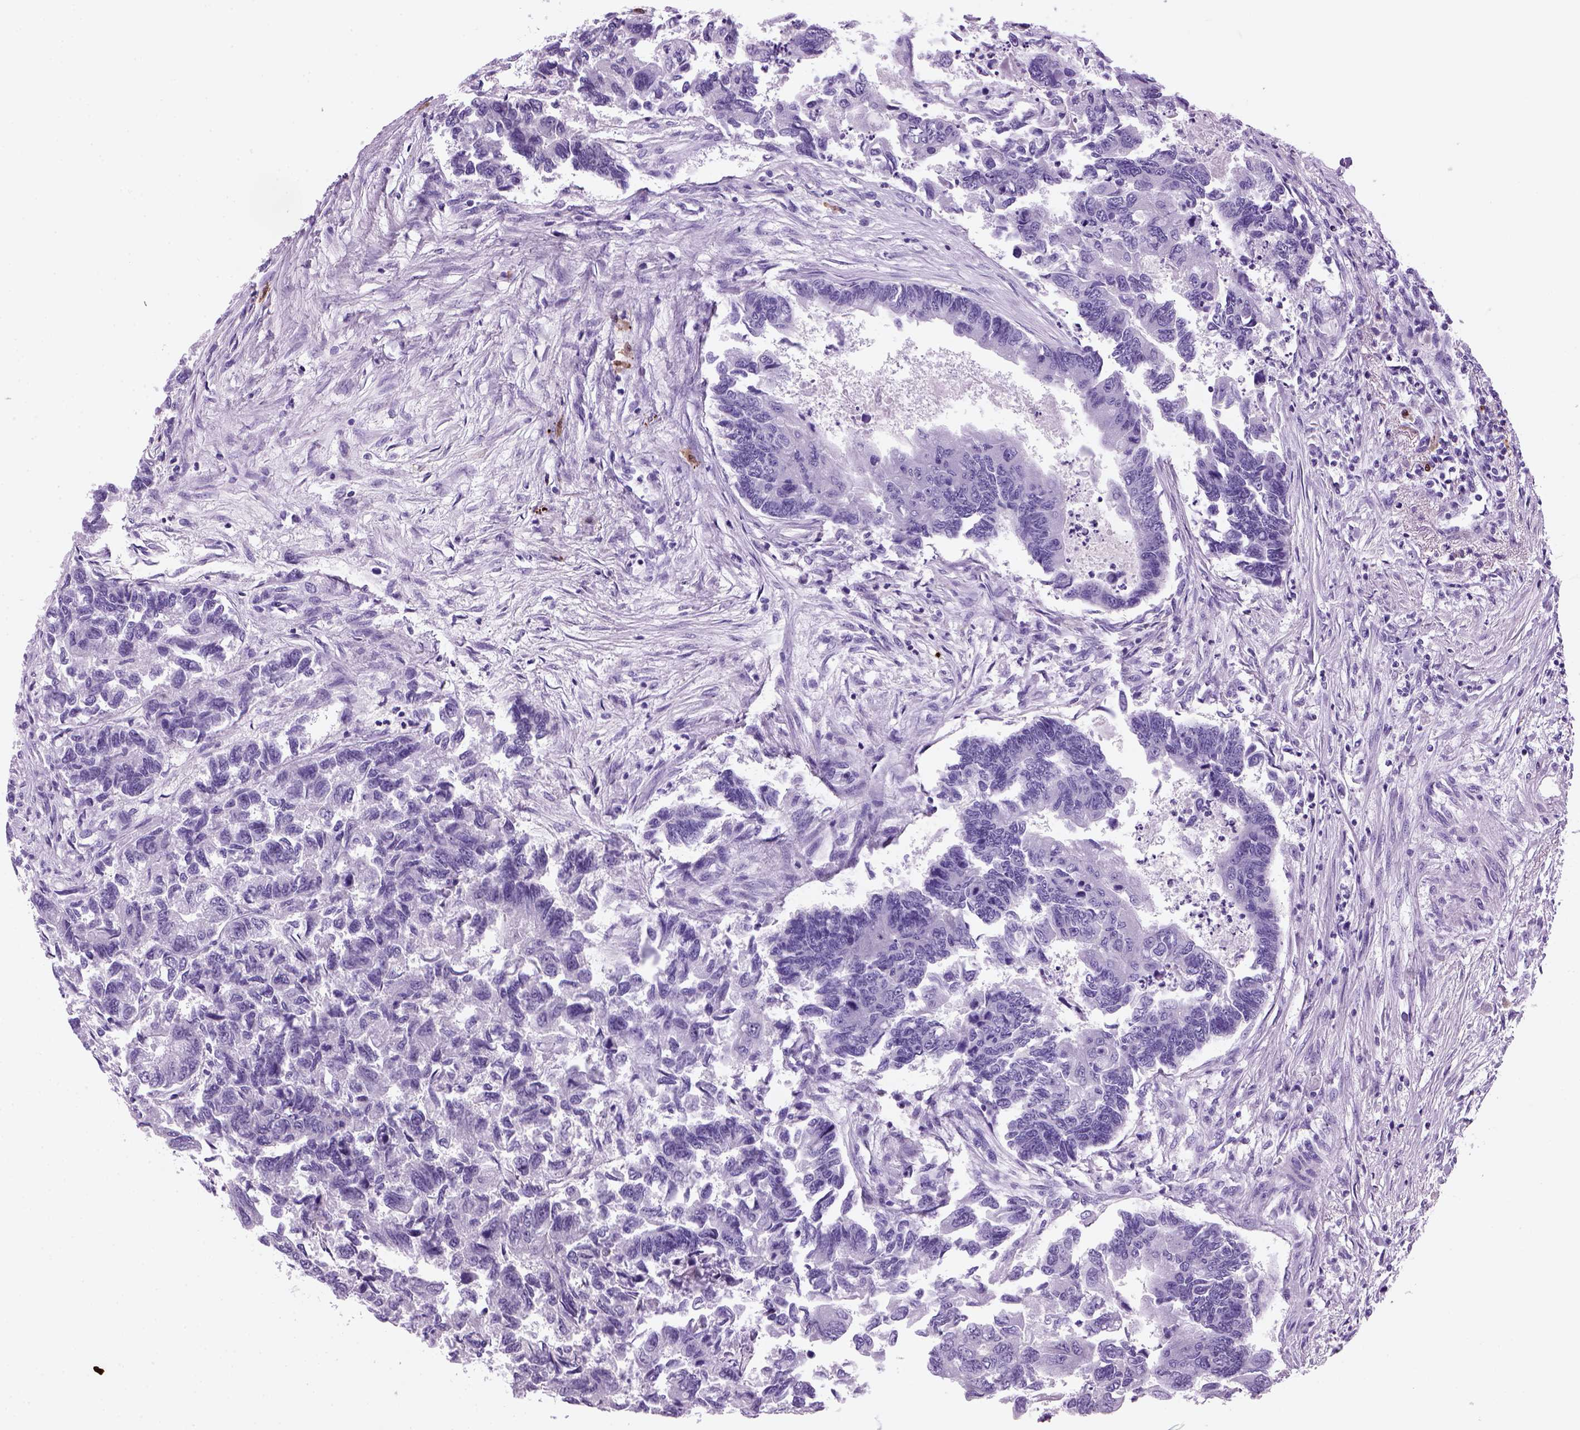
{"staining": {"intensity": "negative", "quantity": "none", "location": "none"}, "tissue": "colorectal cancer", "cell_type": "Tumor cells", "image_type": "cancer", "snomed": [{"axis": "morphology", "description": "Adenocarcinoma, NOS"}, {"axis": "topography", "description": "Colon"}], "caption": "Immunohistochemistry of human colorectal cancer exhibits no positivity in tumor cells.", "gene": "MZB1", "patient": {"sex": "female", "age": 65}}